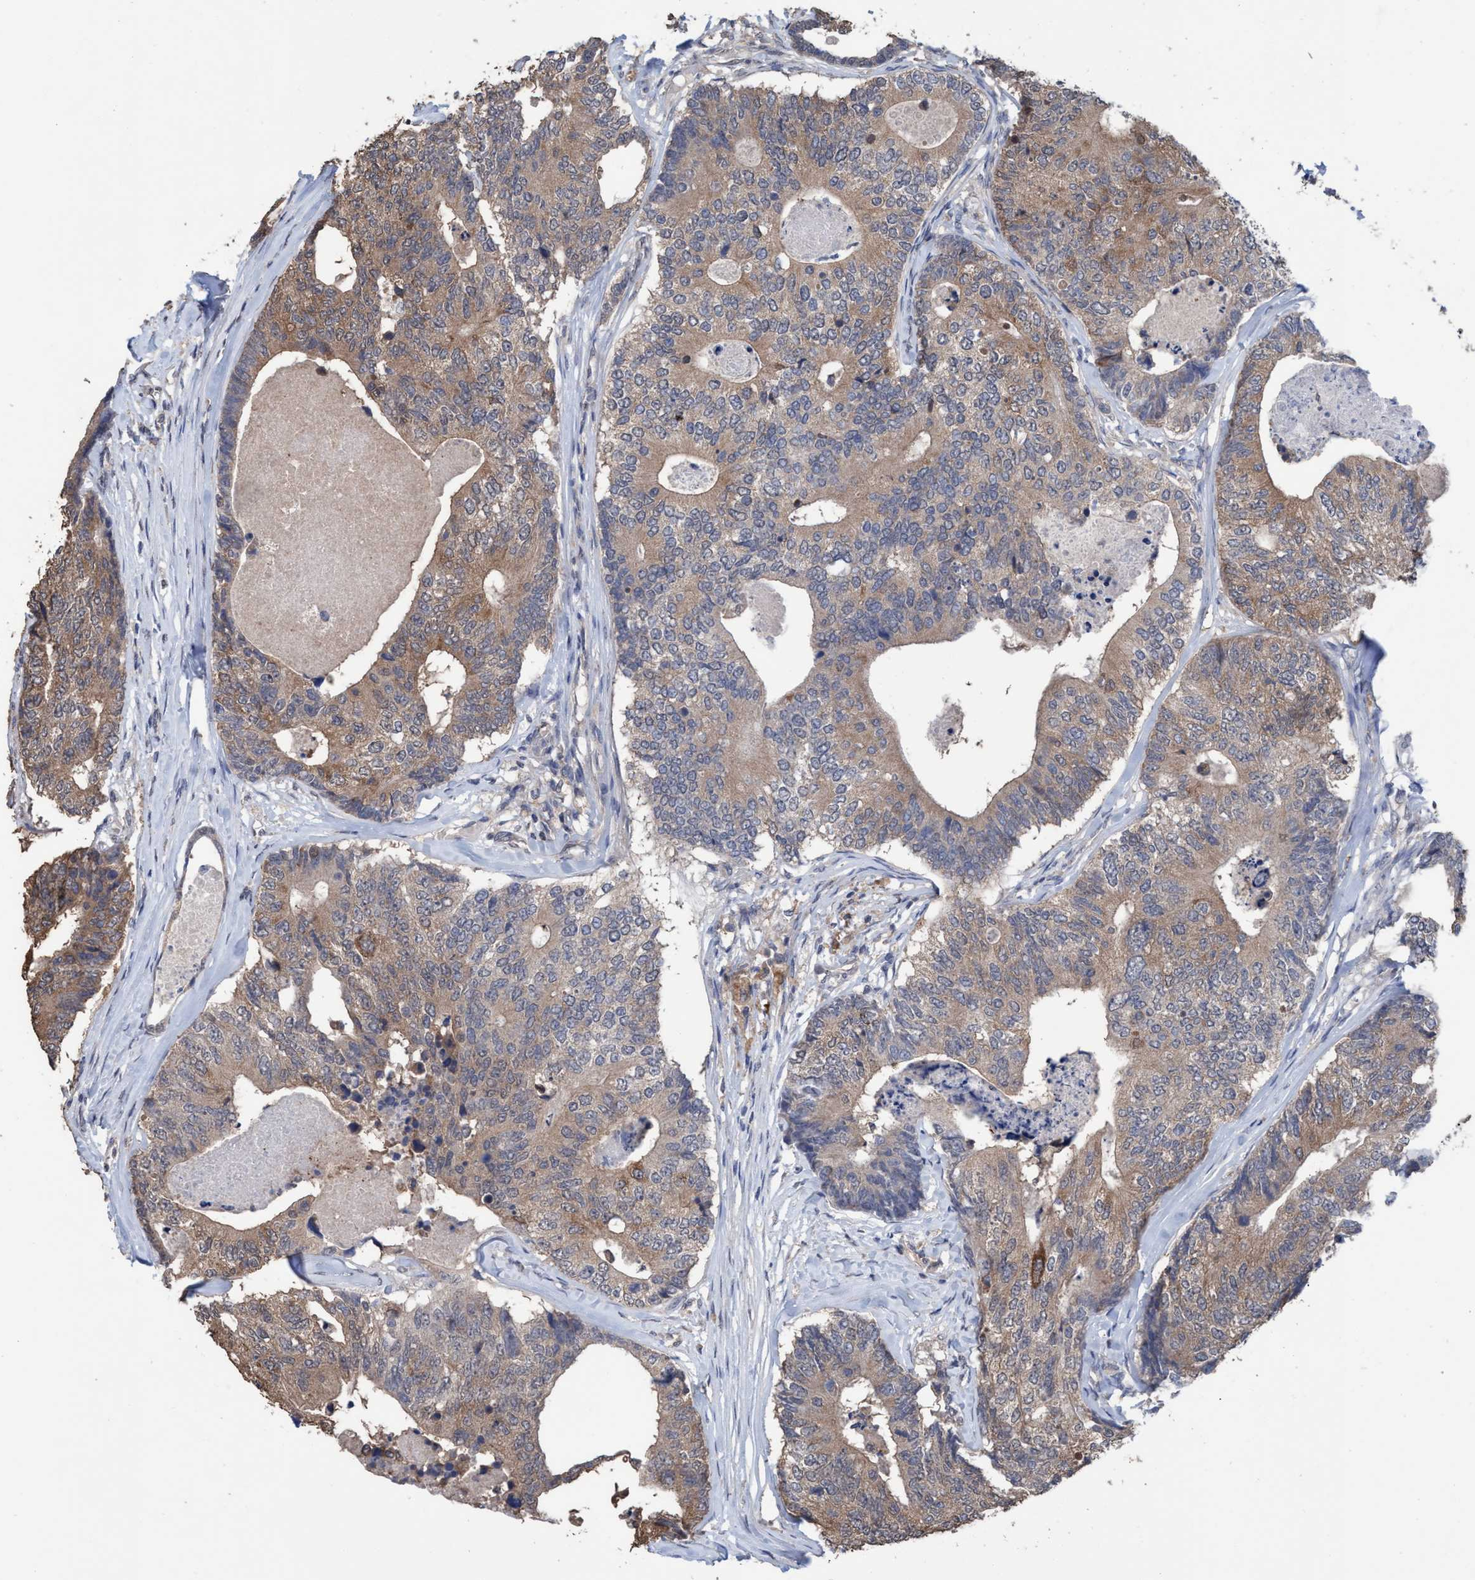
{"staining": {"intensity": "moderate", "quantity": ">75%", "location": "cytoplasmic/membranous"}, "tissue": "colorectal cancer", "cell_type": "Tumor cells", "image_type": "cancer", "snomed": [{"axis": "morphology", "description": "Adenocarcinoma, NOS"}, {"axis": "topography", "description": "Colon"}], "caption": "This micrograph demonstrates adenocarcinoma (colorectal) stained with immunohistochemistry (IHC) to label a protein in brown. The cytoplasmic/membranous of tumor cells show moderate positivity for the protein. Nuclei are counter-stained blue.", "gene": "GLOD4", "patient": {"sex": "female", "age": 67}}